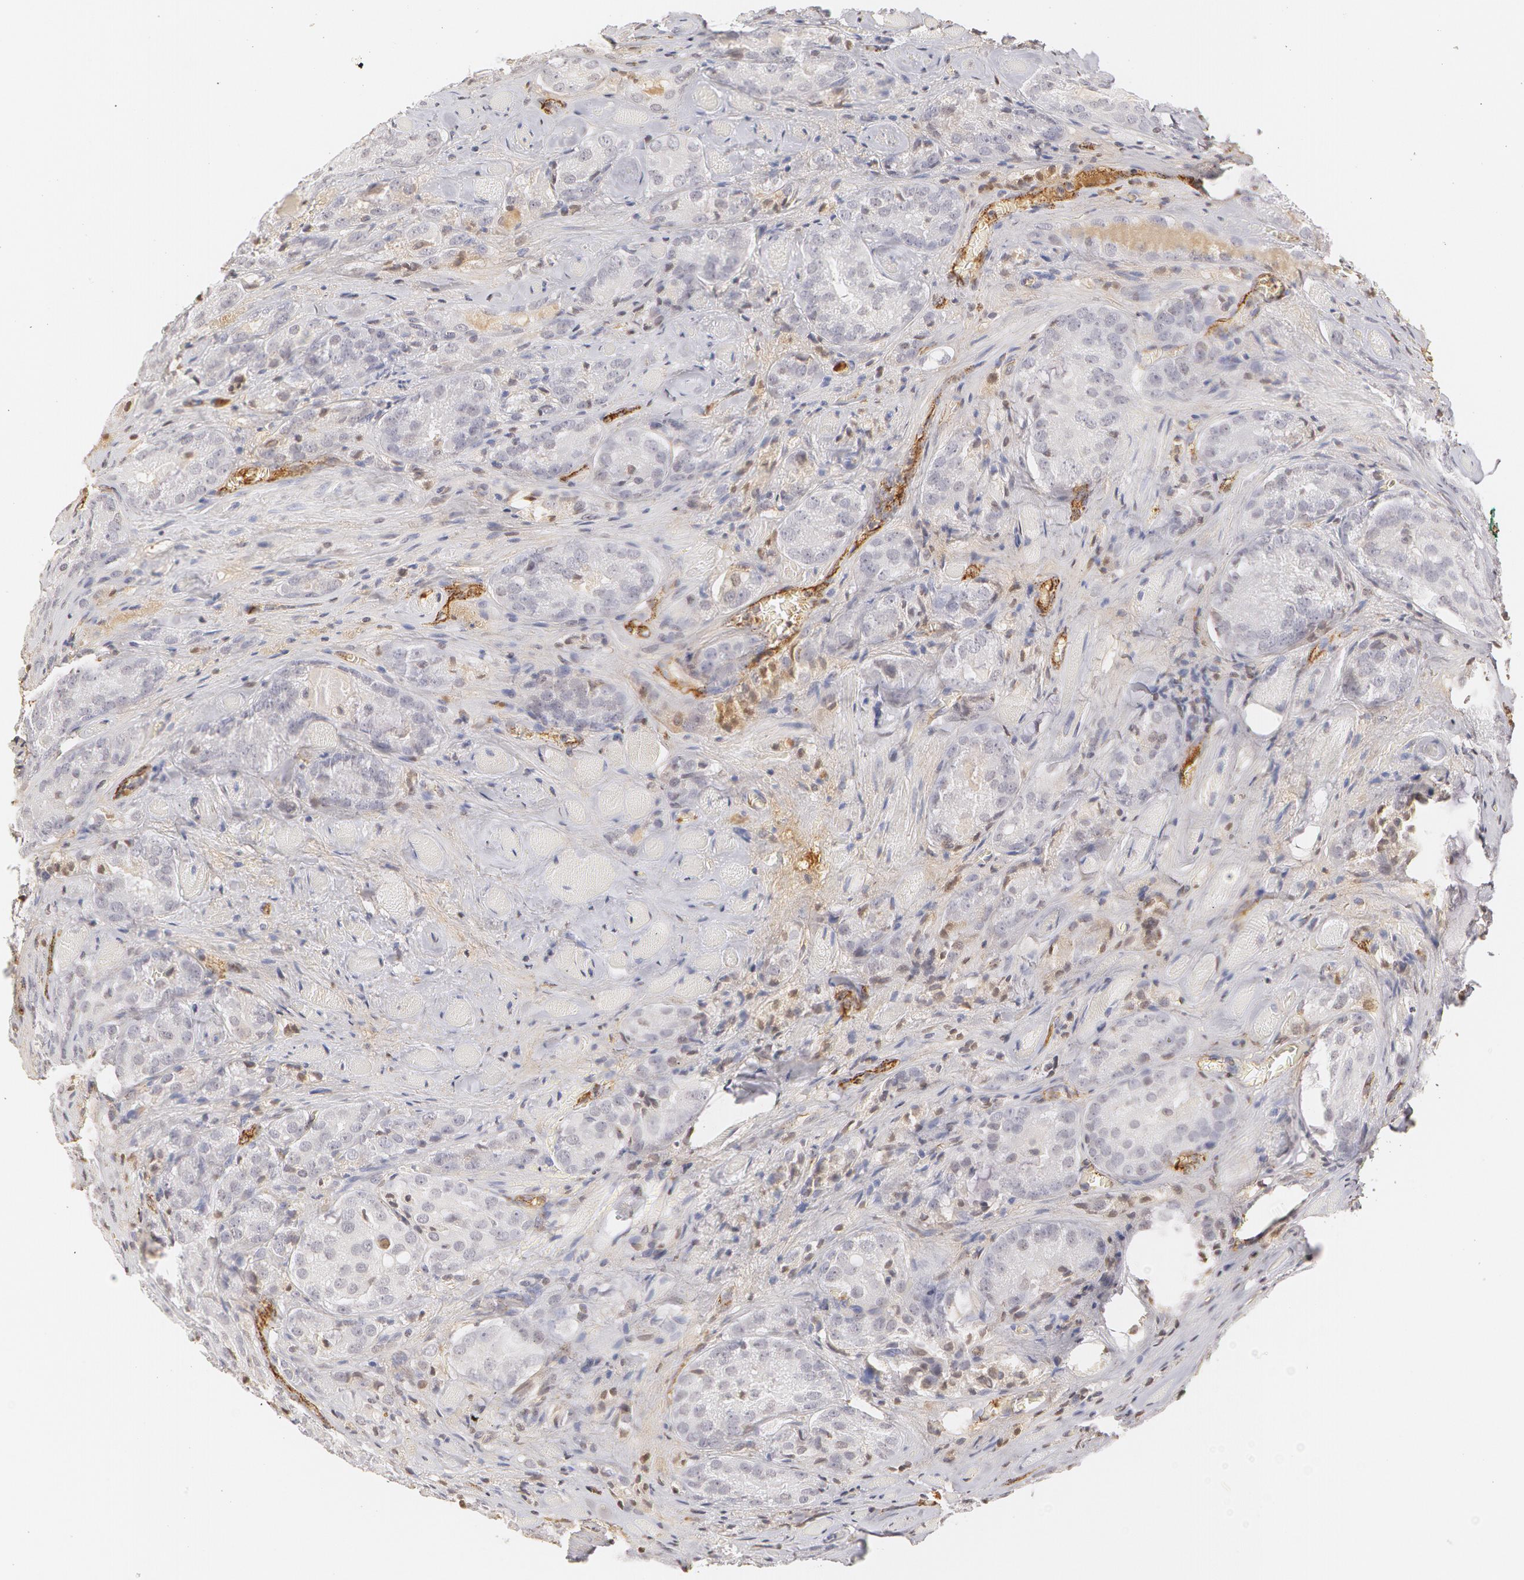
{"staining": {"intensity": "negative", "quantity": "none", "location": "none"}, "tissue": "prostate cancer", "cell_type": "Tumor cells", "image_type": "cancer", "snomed": [{"axis": "morphology", "description": "Adenocarcinoma, Medium grade"}, {"axis": "topography", "description": "Prostate"}], "caption": "Immunohistochemical staining of medium-grade adenocarcinoma (prostate) displays no significant expression in tumor cells.", "gene": "VWF", "patient": {"sex": "male", "age": 60}}